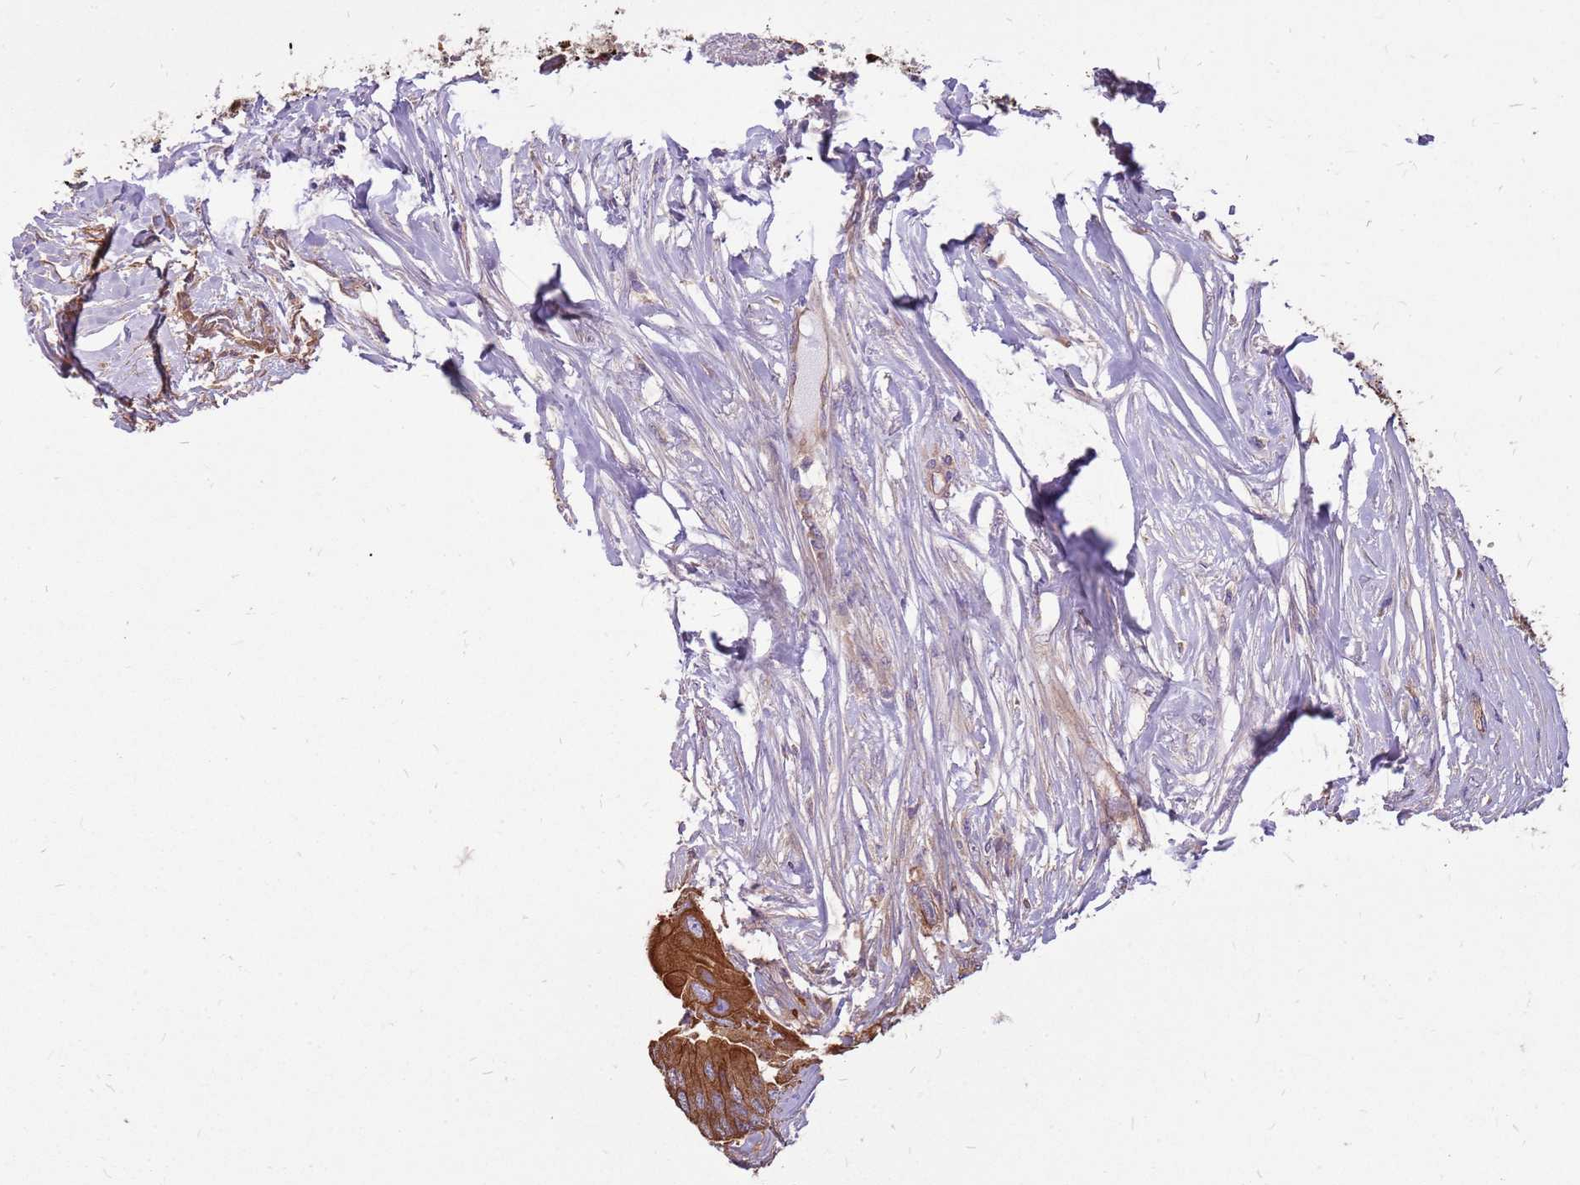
{"staining": {"intensity": "strong", "quantity": ">75%", "location": "cytoplasmic/membranous"}, "tissue": "colorectal cancer", "cell_type": "Tumor cells", "image_type": "cancer", "snomed": [{"axis": "morphology", "description": "Adenocarcinoma, NOS"}, {"axis": "topography", "description": "Colon"}], "caption": "Human colorectal cancer stained for a protein (brown) shows strong cytoplasmic/membranous positive staining in approximately >75% of tumor cells.", "gene": "WASHC4", "patient": {"sex": "male", "age": 71}}